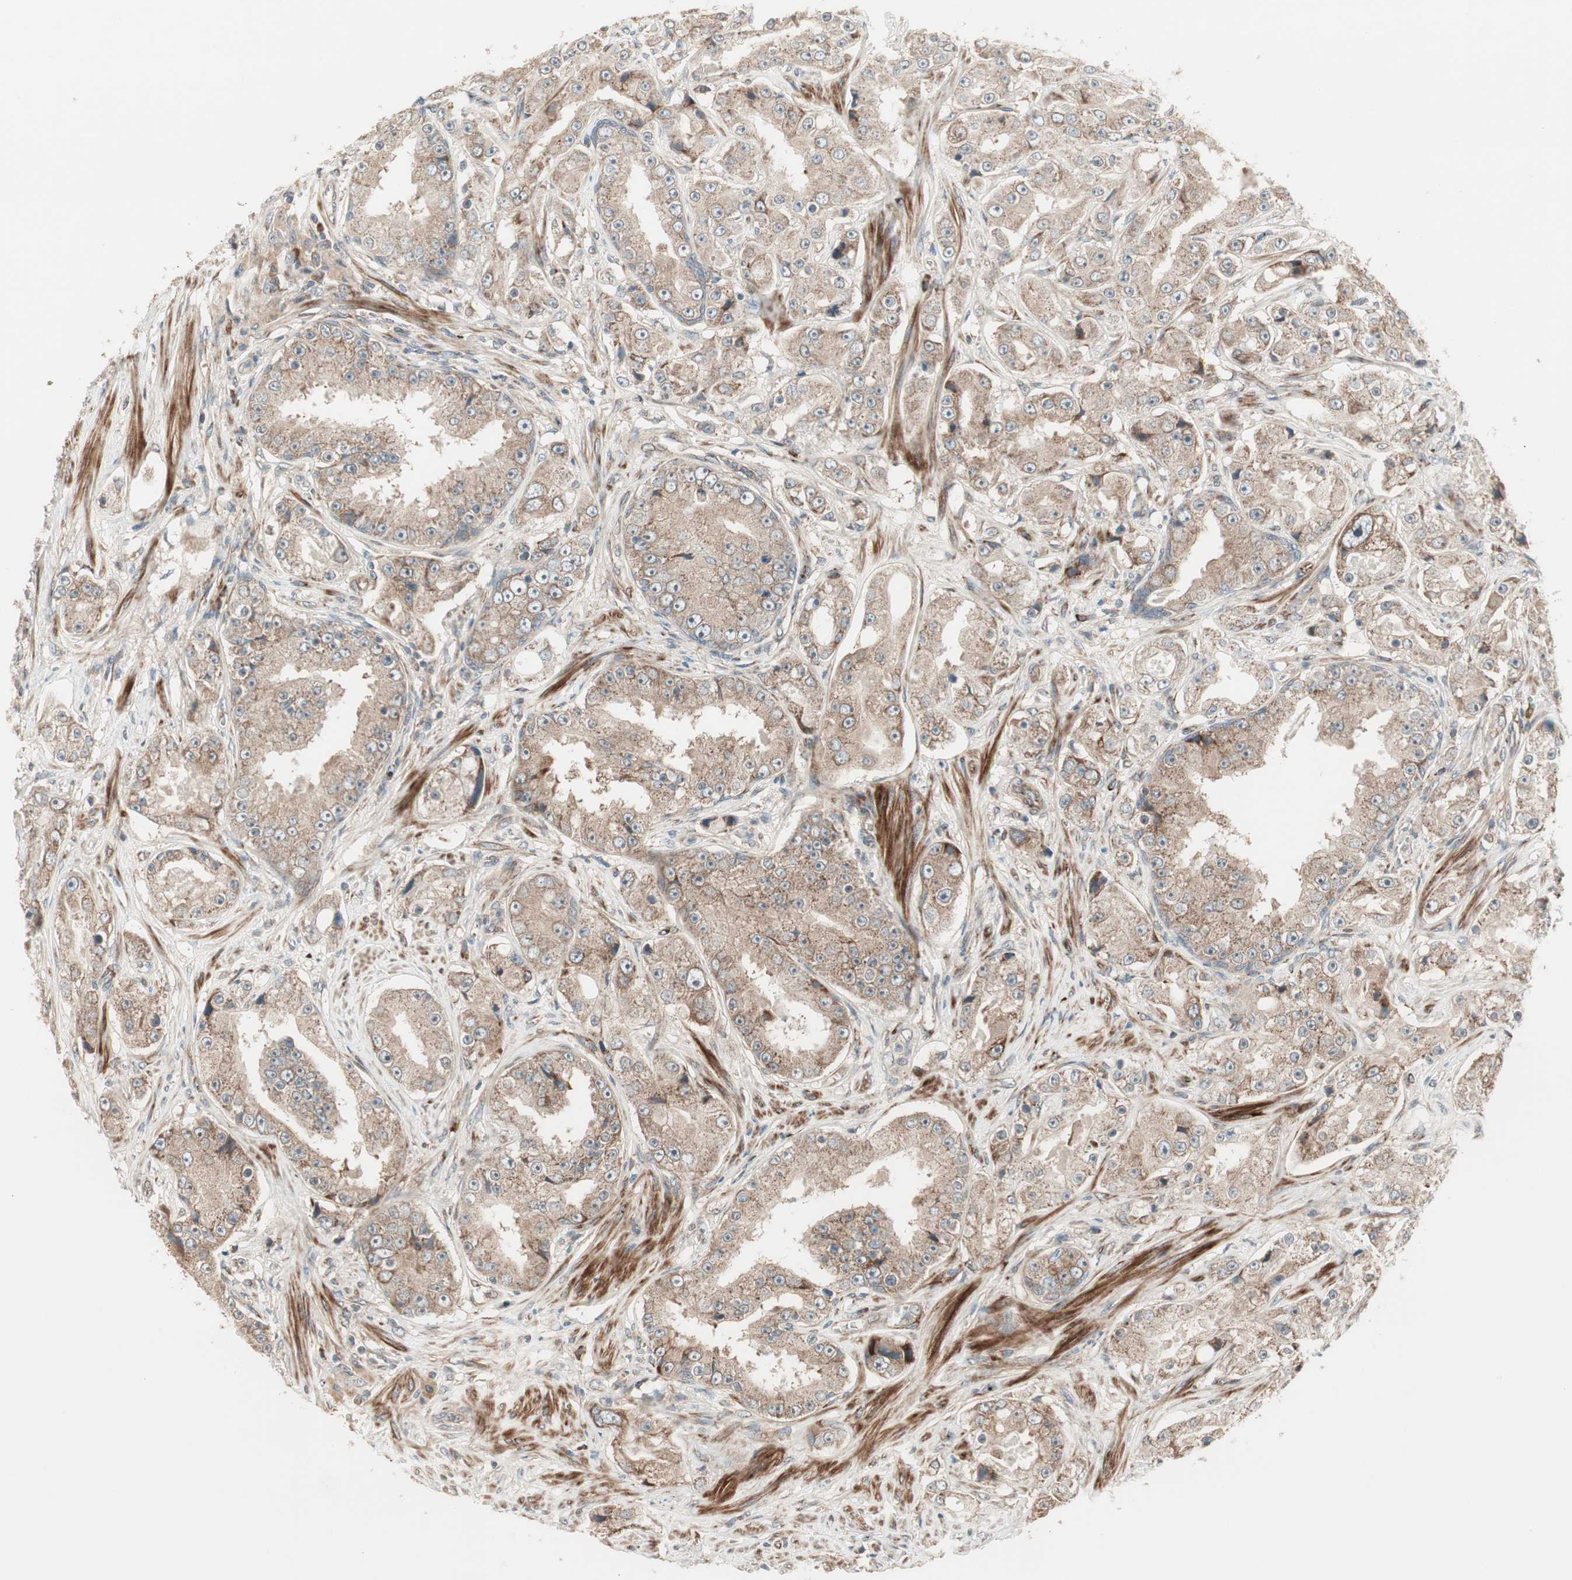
{"staining": {"intensity": "weak", "quantity": ">75%", "location": "cytoplasmic/membranous"}, "tissue": "prostate cancer", "cell_type": "Tumor cells", "image_type": "cancer", "snomed": [{"axis": "morphology", "description": "Adenocarcinoma, High grade"}, {"axis": "topography", "description": "Prostate"}], "caption": "A low amount of weak cytoplasmic/membranous positivity is seen in about >75% of tumor cells in prostate cancer (adenocarcinoma (high-grade)) tissue.", "gene": "PPP2R5E", "patient": {"sex": "male", "age": 73}}